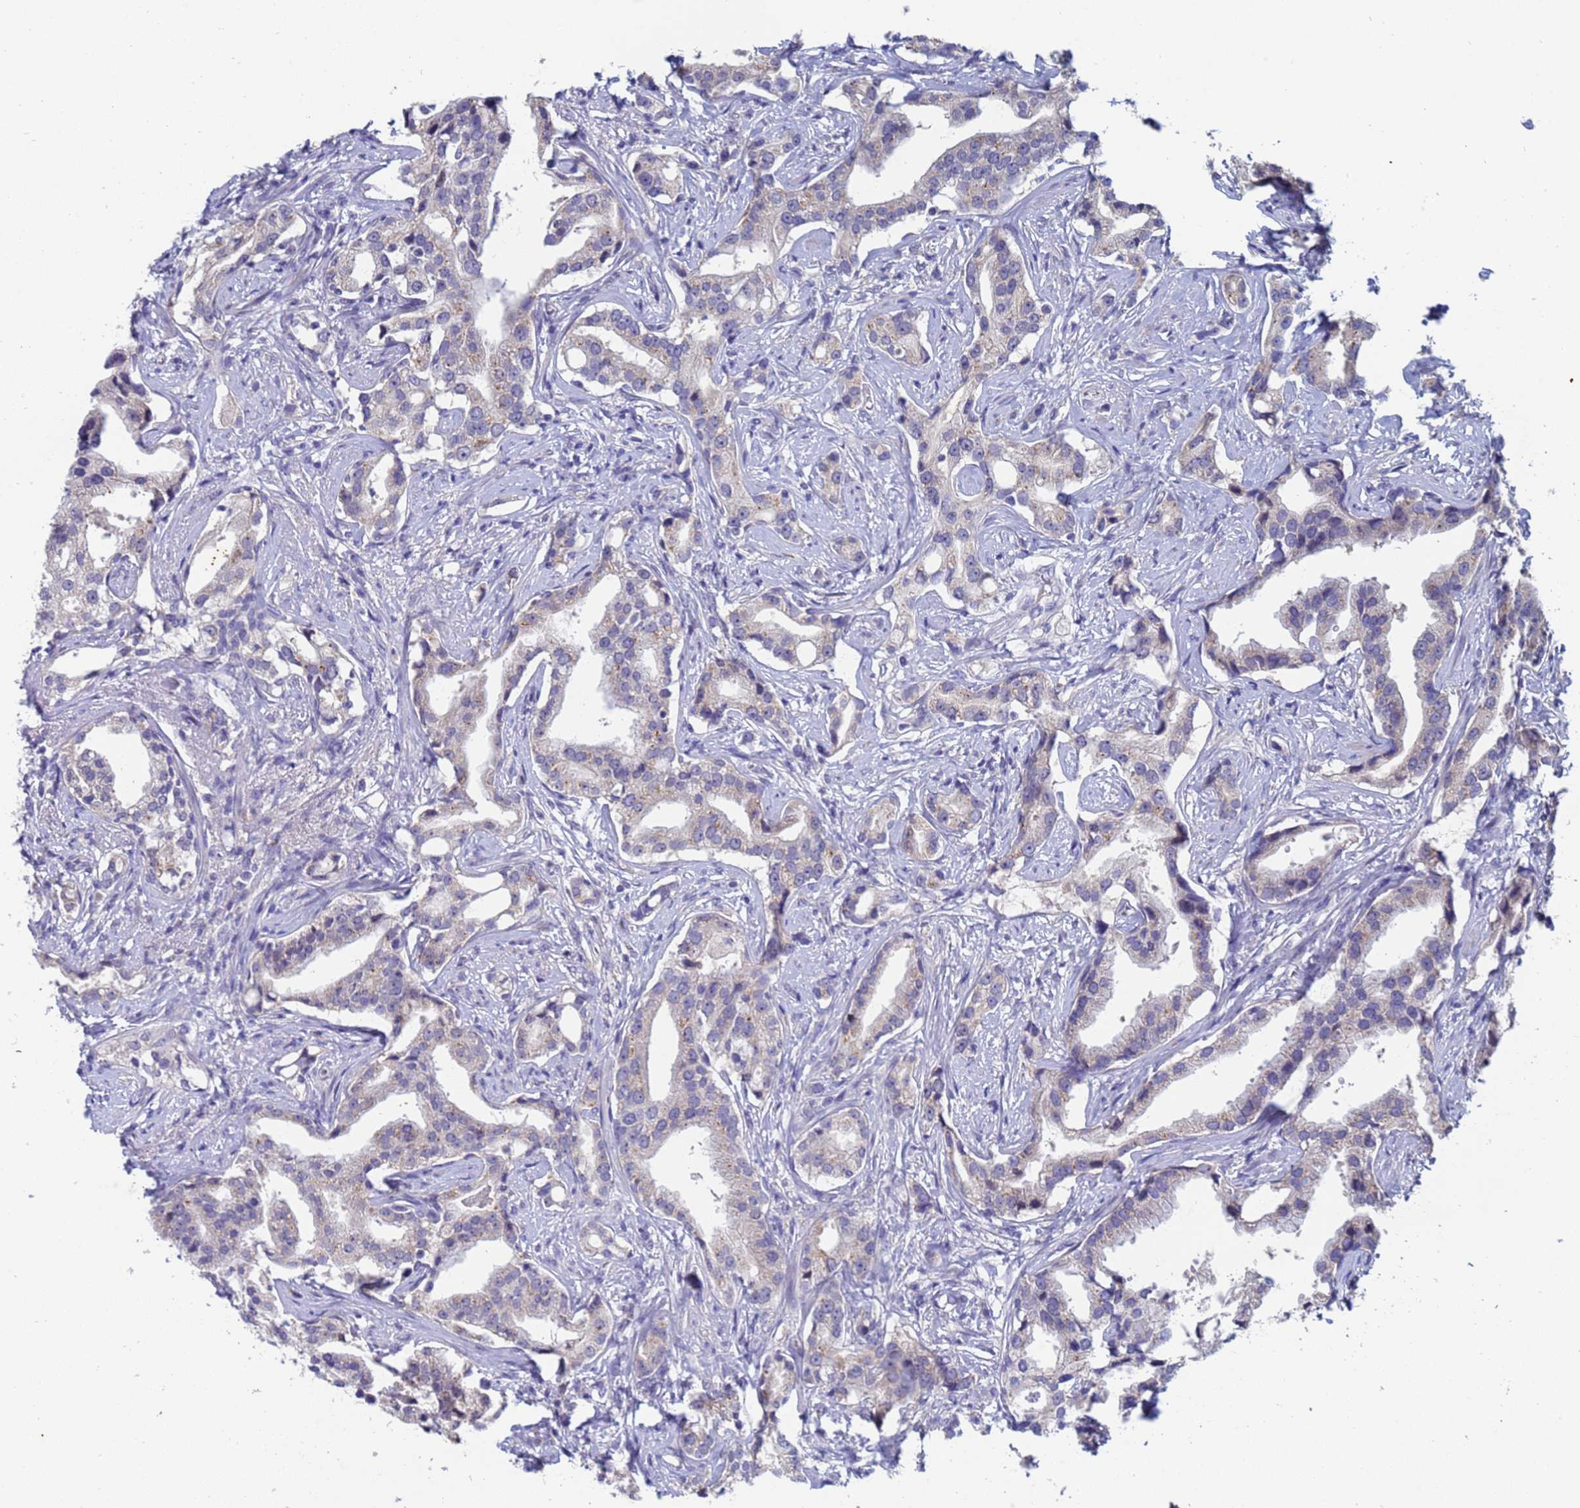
{"staining": {"intensity": "negative", "quantity": "none", "location": "none"}, "tissue": "prostate cancer", "cell_type": "Tumor cells", "image_type": "cancer", "snomed": [{"axis": "morphology", "description": "Adenocarcinoma, High grade"}, {"axis": "topography", "description": "Prostate"}], "caption": "A photomicrograph of human prostate adenocarcinoma (high-grade) is negative for staining in tumor cells.", "gene": "IHO1", "patient": {"sex": "male", "age": 67}}